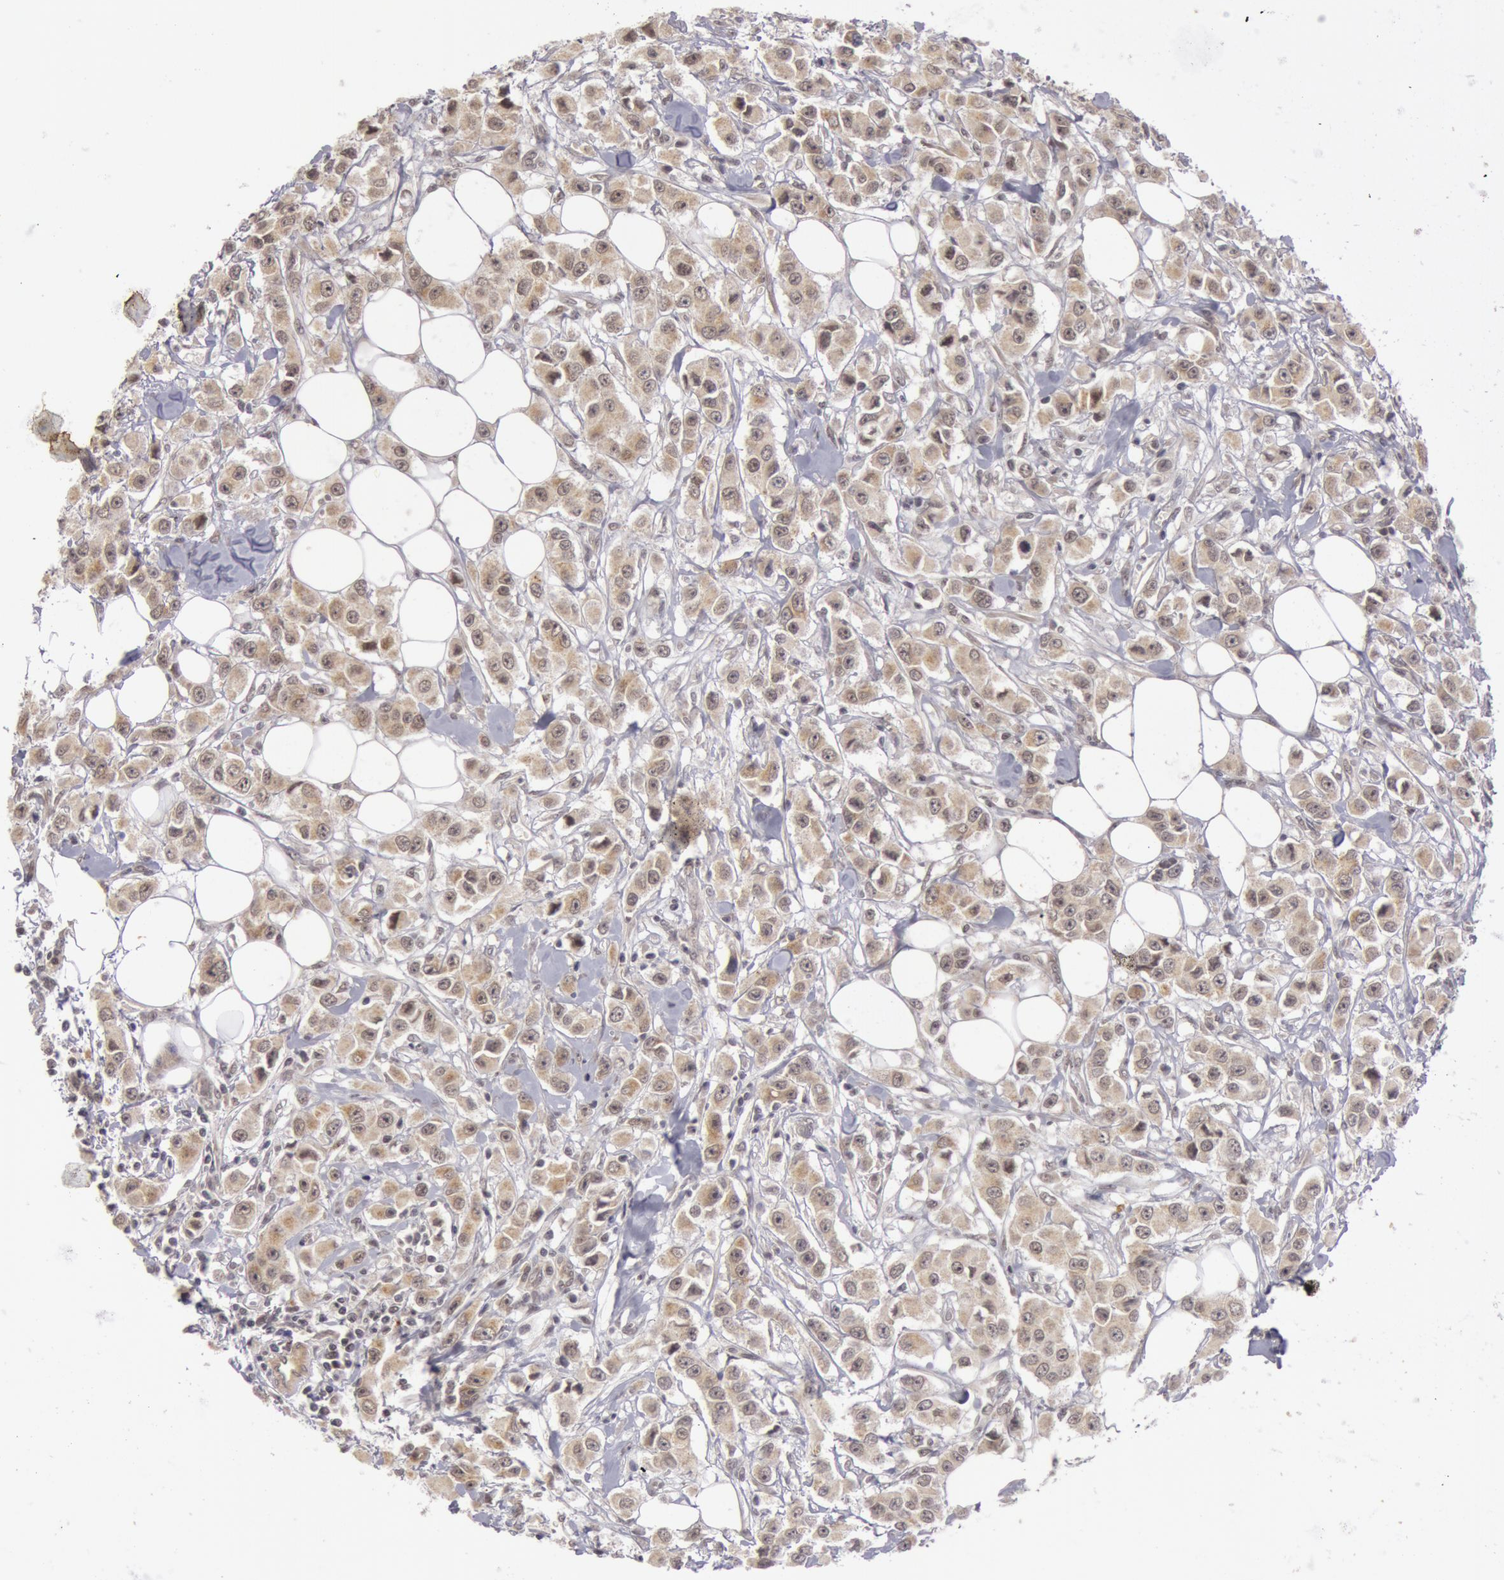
{"staining": {"intensity": "weak", "quantity": ">75%", "location": "cytoplasmic/membranous"}, "tissue": "breast cancer", "cell_type": "Tumor cells", "image_type": "cancer", "snomed": [{"axis": "morphology", "description": "Duct carcinoma"}, {"axis": "topography", "description": "Breast"}], "caption": "Protein staining reveals weak cytoplasmic/membranous staining in approximately >75% of tumor cells in breast cancer (infiltrating ductal carcinoma). (DAB IHC, brown staining for protein, blue staining for nuclei).", "gene": "SYTL4", "patient": {"sex": "female", "age": 58}}